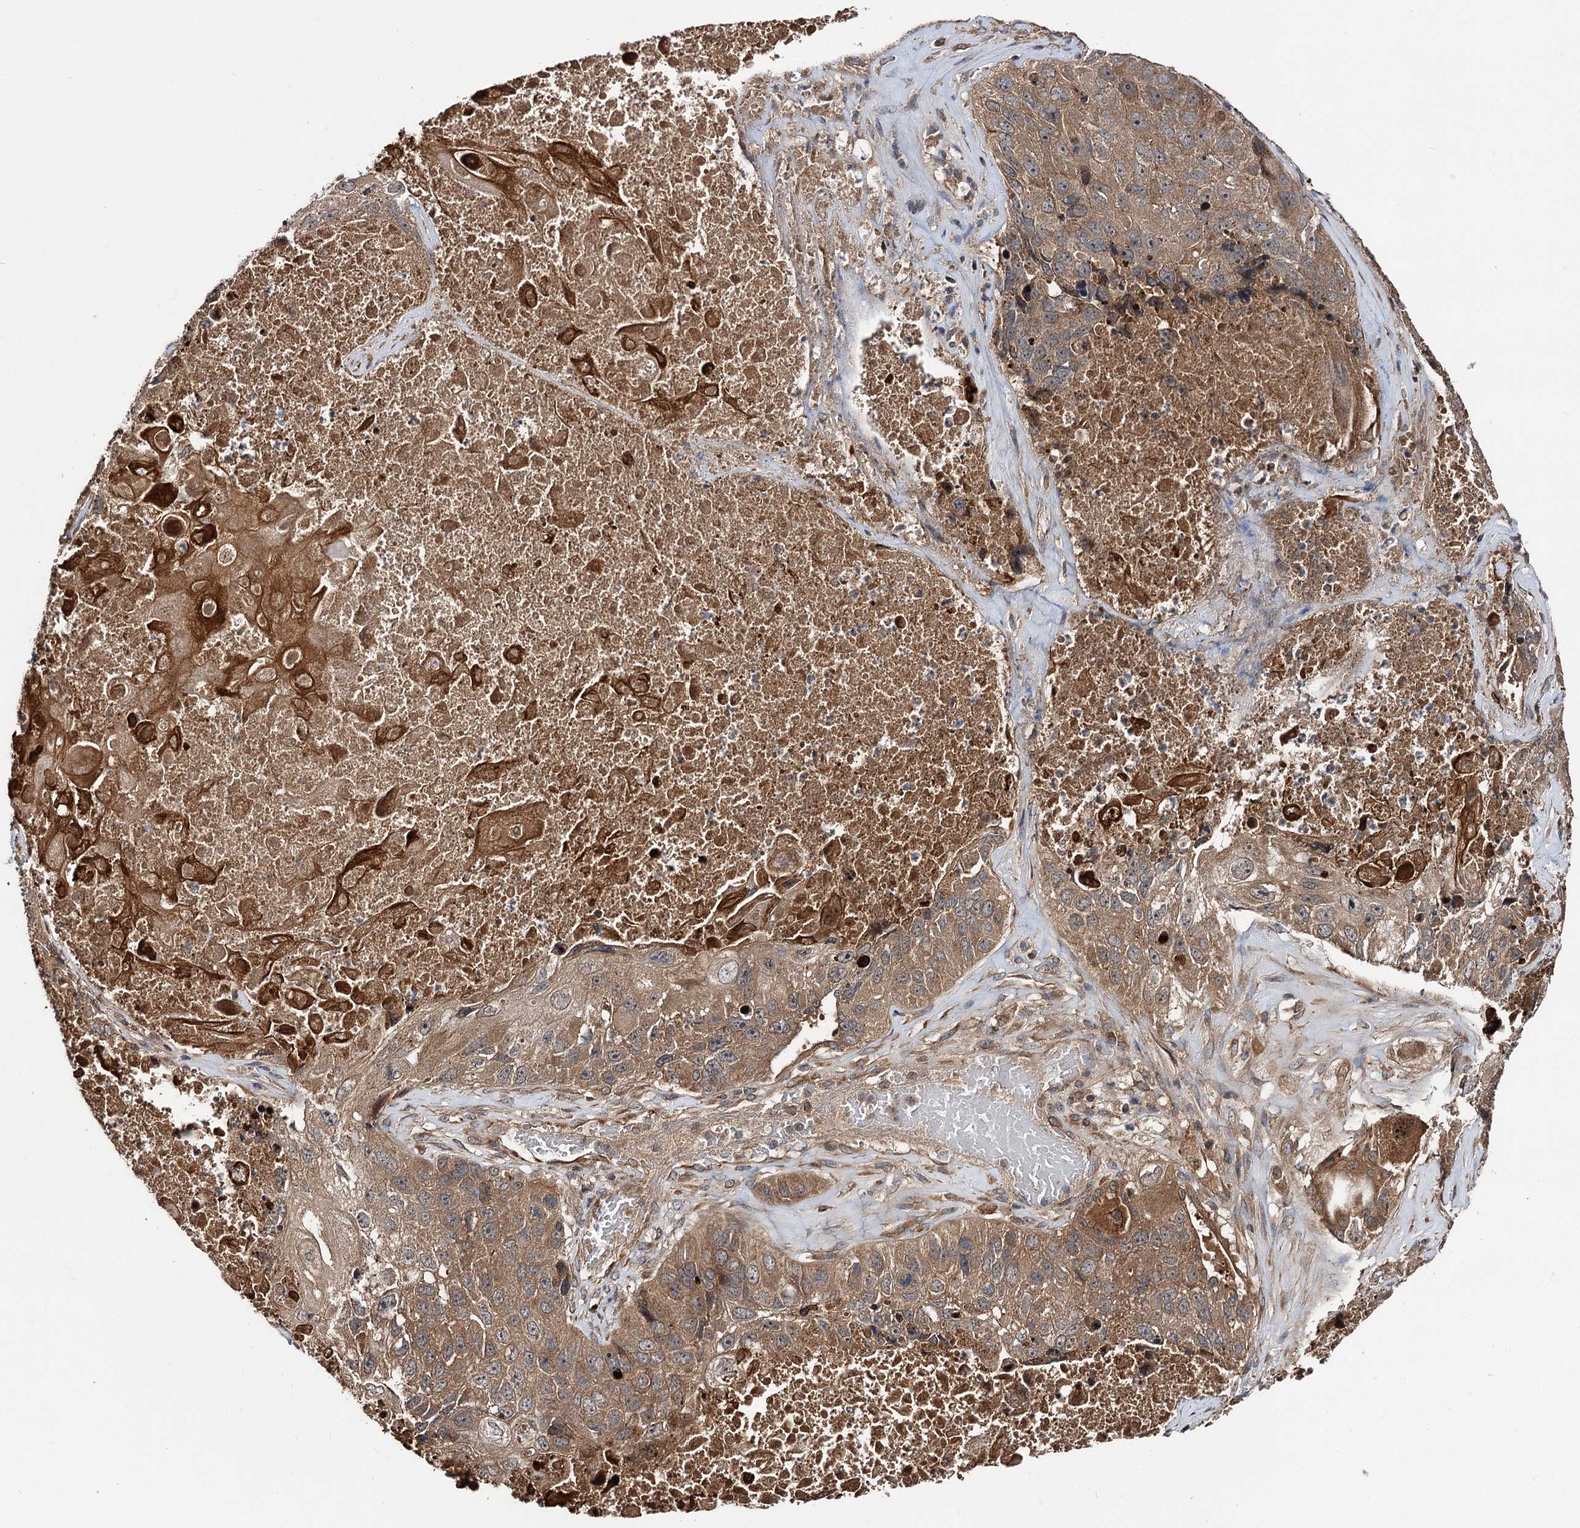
{"staining": {"intensity": "moderate", "quantity": ">75%", "location": "cytoplasmic/membranous"}, "tissue": "lung cancer", "cell_type": "Tumor cells", "image_type": "cancer", "snomed": [{"axis": "morphology", "description": "Squamous cell carcinoma, NOS"}, {"axis": "topography", "description": "Lung"}], "caption": "Brown immunohistochemical staining in lung cancer exhibits moderate cytoplasmic/membranous positivity in about >75% of tumor cells. Immunohistochemistry stains the protein of interest in brown and the nuclei are stained blue.", "gene": "TEX9", "patient": {"sex": "male", "age": 61}}